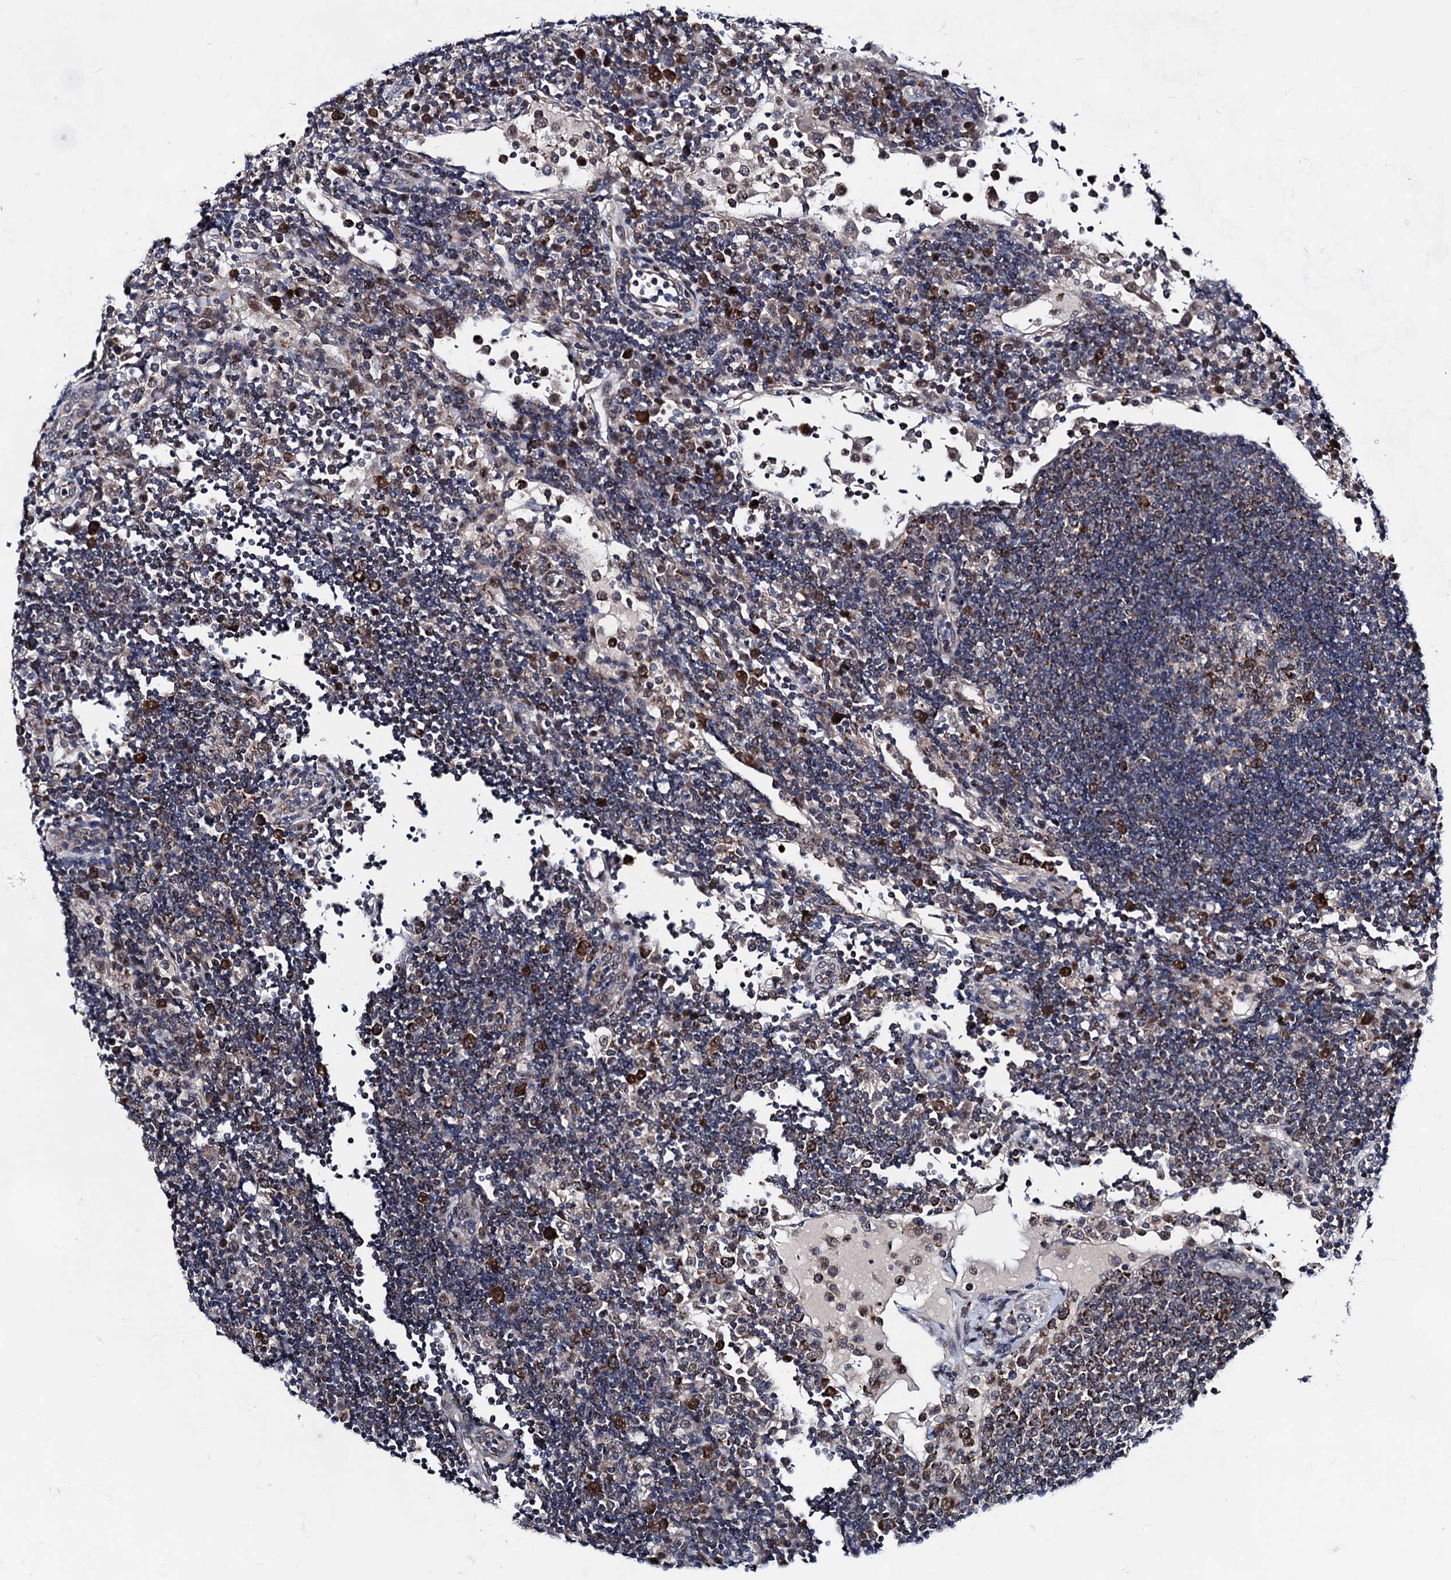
{"staining": {"intensity": "strong", "quantity": "25%-75%", "location": "cytoplasmic/membranous"}, "tissue": "lymph node", "cell_type": "Germinal center cells", "image_type": "normal", "snomed": [{"axis": "morphology", "description": "Normal tissue, NOS"}, {"axis": "topography", "description": "Lymph node"}], "caption": "The micrograph displays immunohistochemical staining of unremarkable lymph node. There is strong cytoplasmic/membranous expression is appreciated in about 25%-75% of germinal center cells.", "gene": "COA4", "patient": {"sex": "female", "age": 53}}